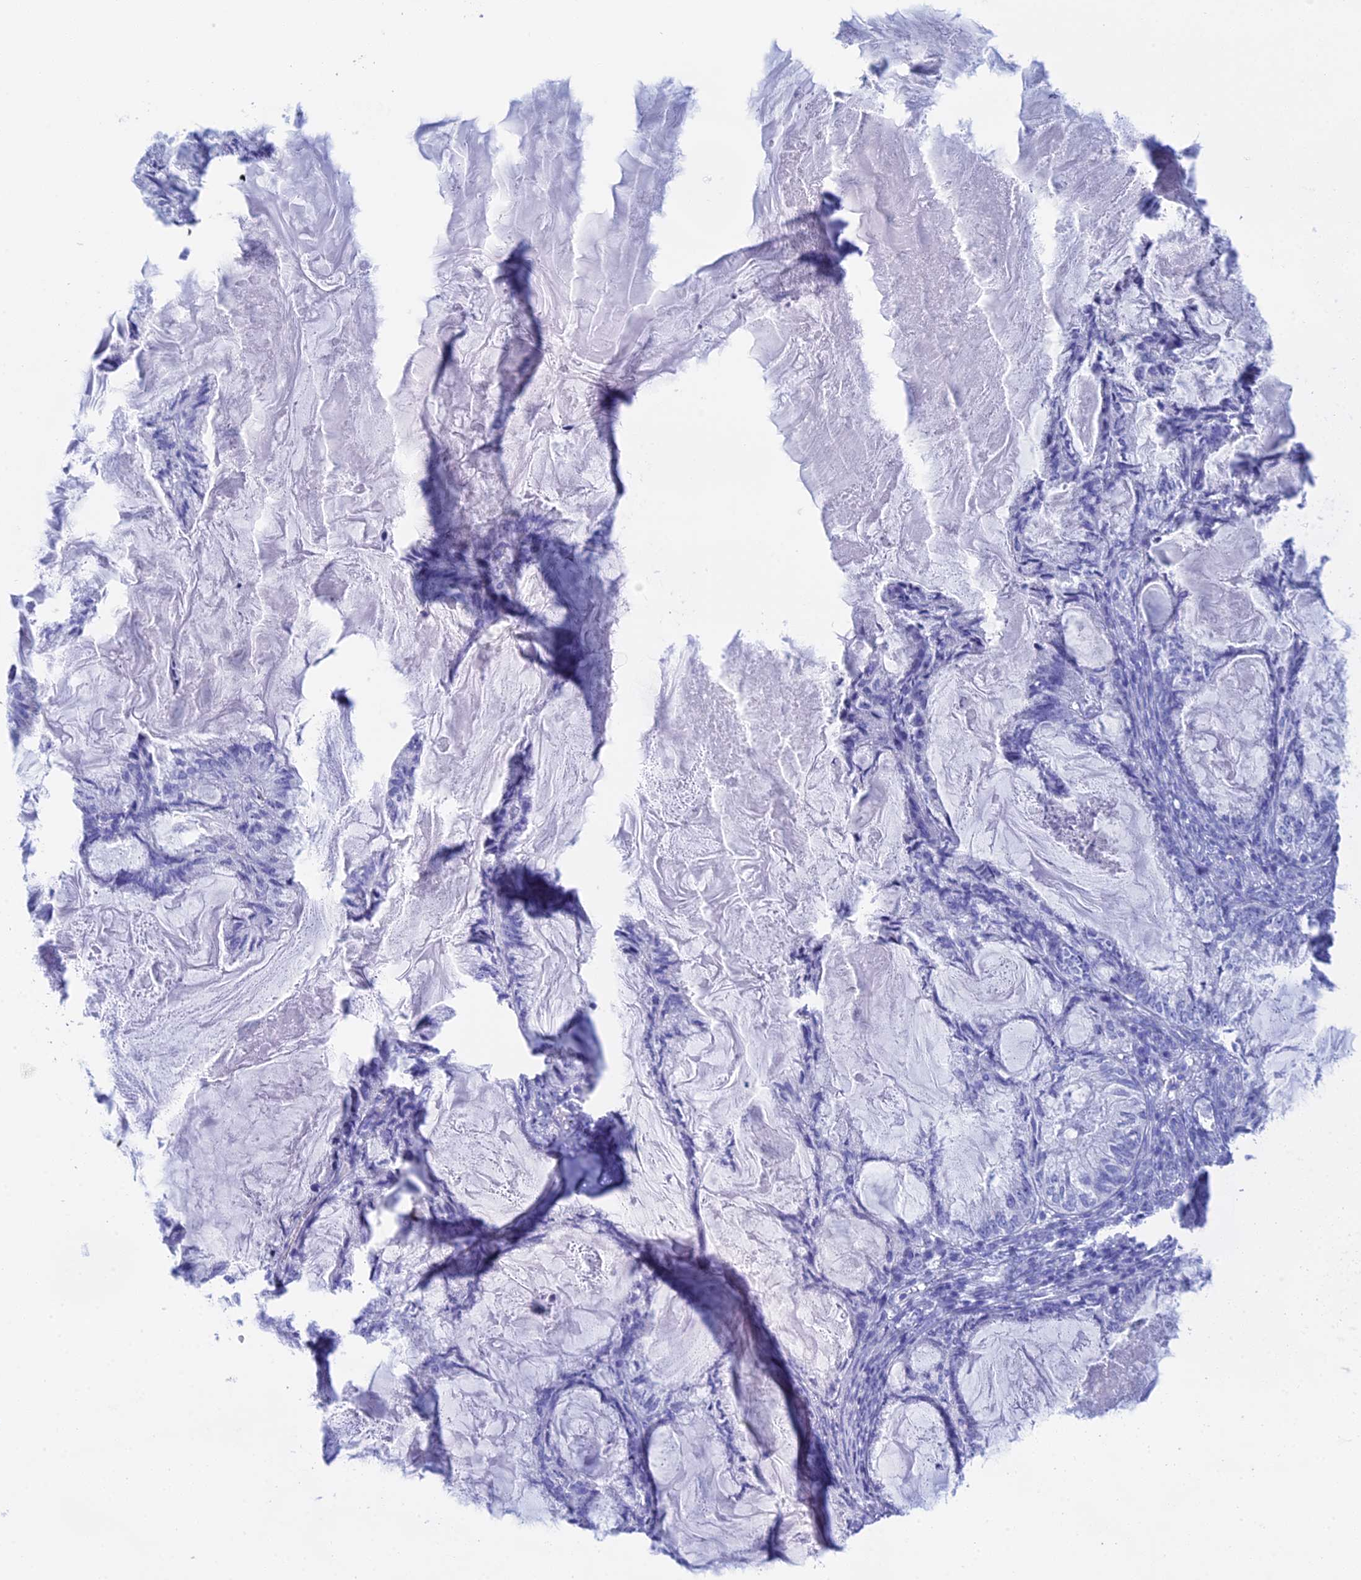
{"staining": {"intensity": "negative", "quantity": "none", "location": "none"}, "tissue": "endometrial cancer", "cell_type": "Tumor cells", "image_type": "cancer", "snomed": [{"axis": "morphology", "description": "Adenocarcinoma, NOS"}, {"axis": "topography", "description": "Endometrium"}], "caption": "Human endometrial cancer stained for a protein using immunohistochemistry (IHC) demonstrates no positivity in tumor cells.", "gene": "TEX101", "patient": {"sex": "female", "age": 86}}